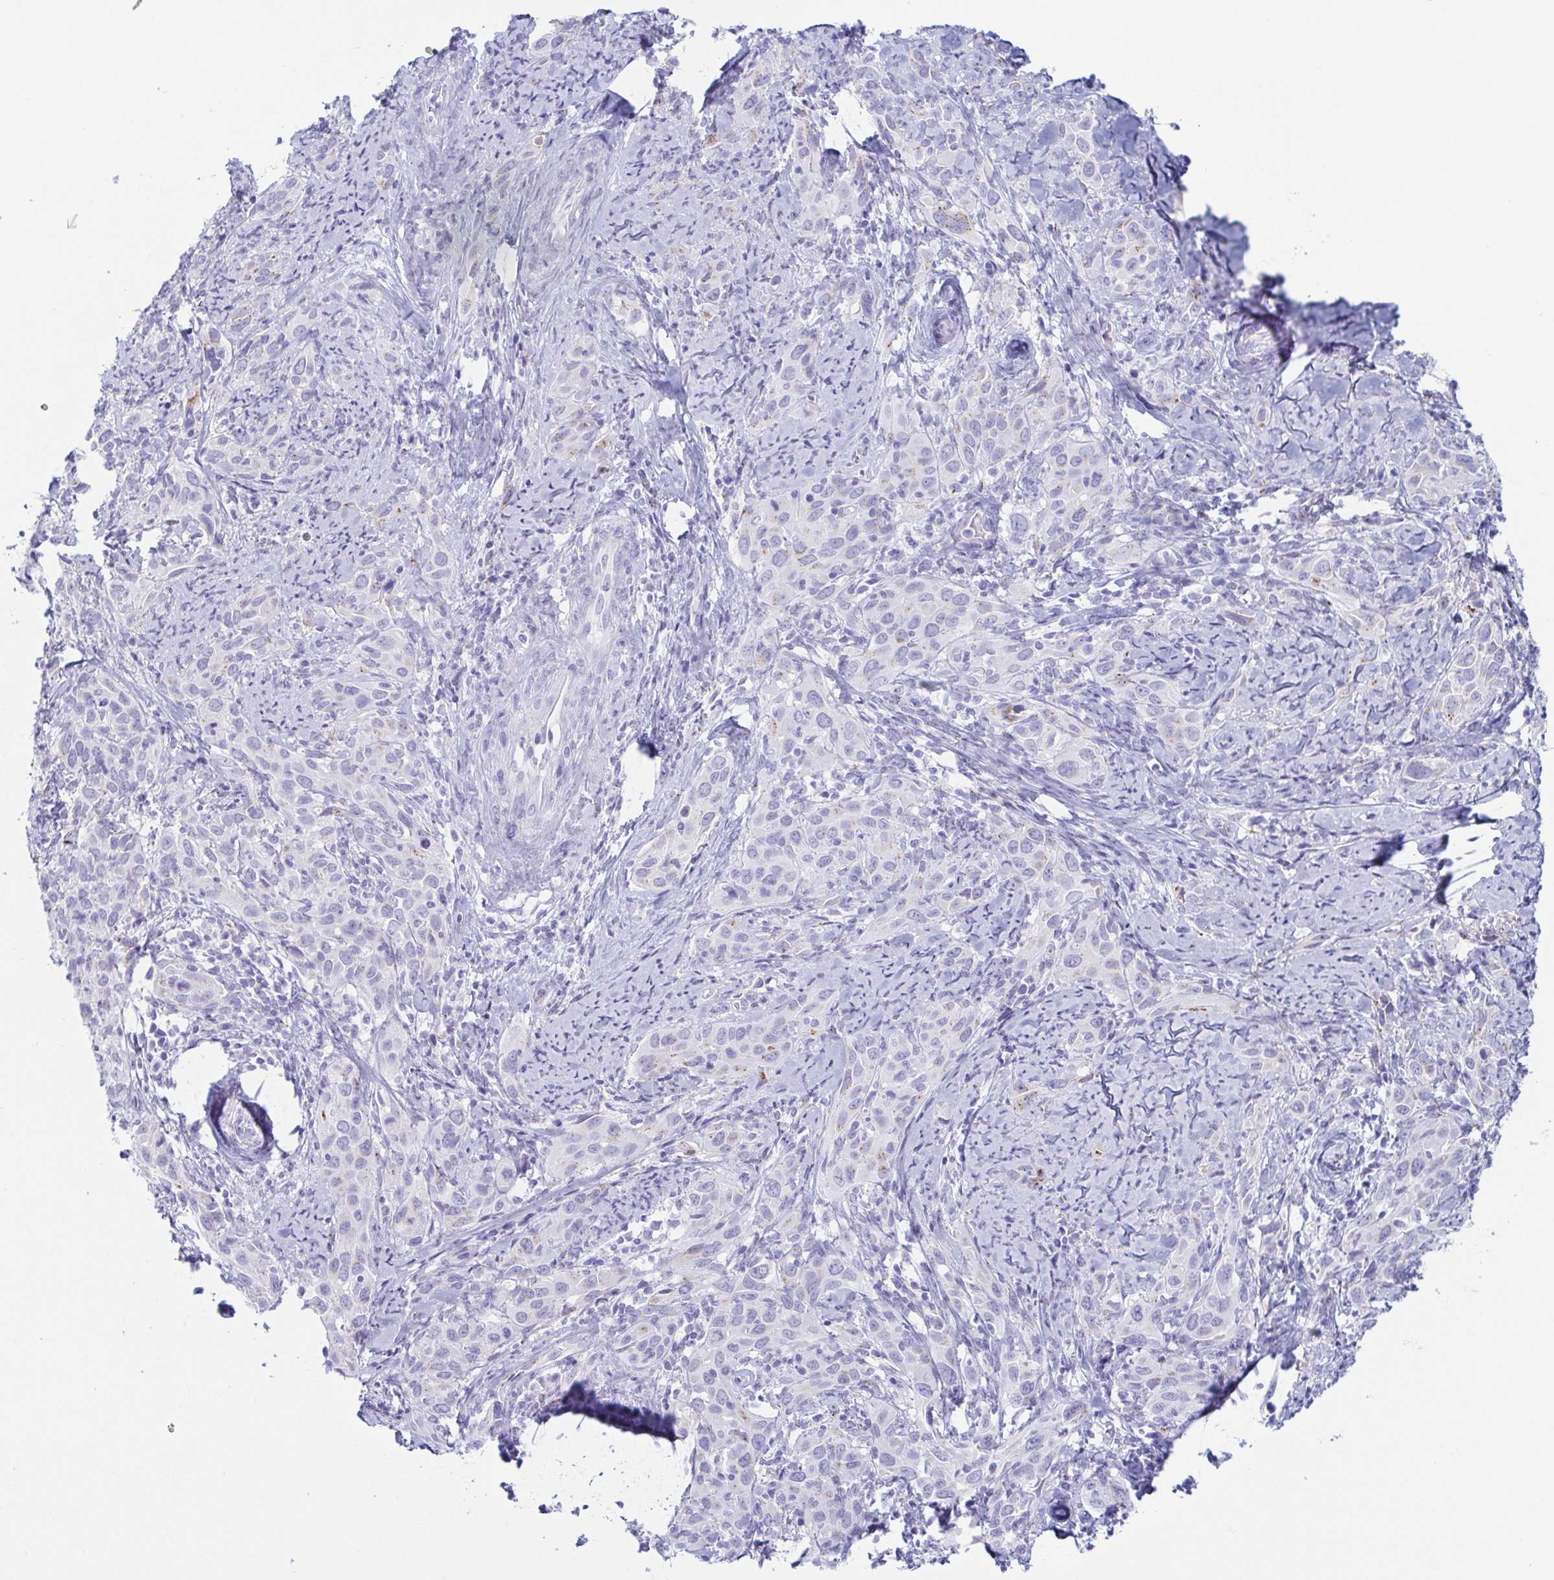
{"staining": {"intensity": "moderate", "quantity": "<25%", "location": "cytoplasmic/membranous"}, "tissue": "cervical cancer", "cell_type": "Tumor cells", "image_type": "cancer", "snomed": [{"axis": "morphology", "description": "Squamous cell carcinoma, NOS"}, {"axis": "topography", "description": "Cervix"}], "caption": "A photomicrograph of cervical squamous cell carcinoma stained for a protein displays moderate cytoplasmic/membranous brown staining in tumor cells. (brown staining indicates protein expression, while blue staining denotes nuclei).", "gene": "LDLRAD1", "patient": {"sex": "female", "age": 51}}